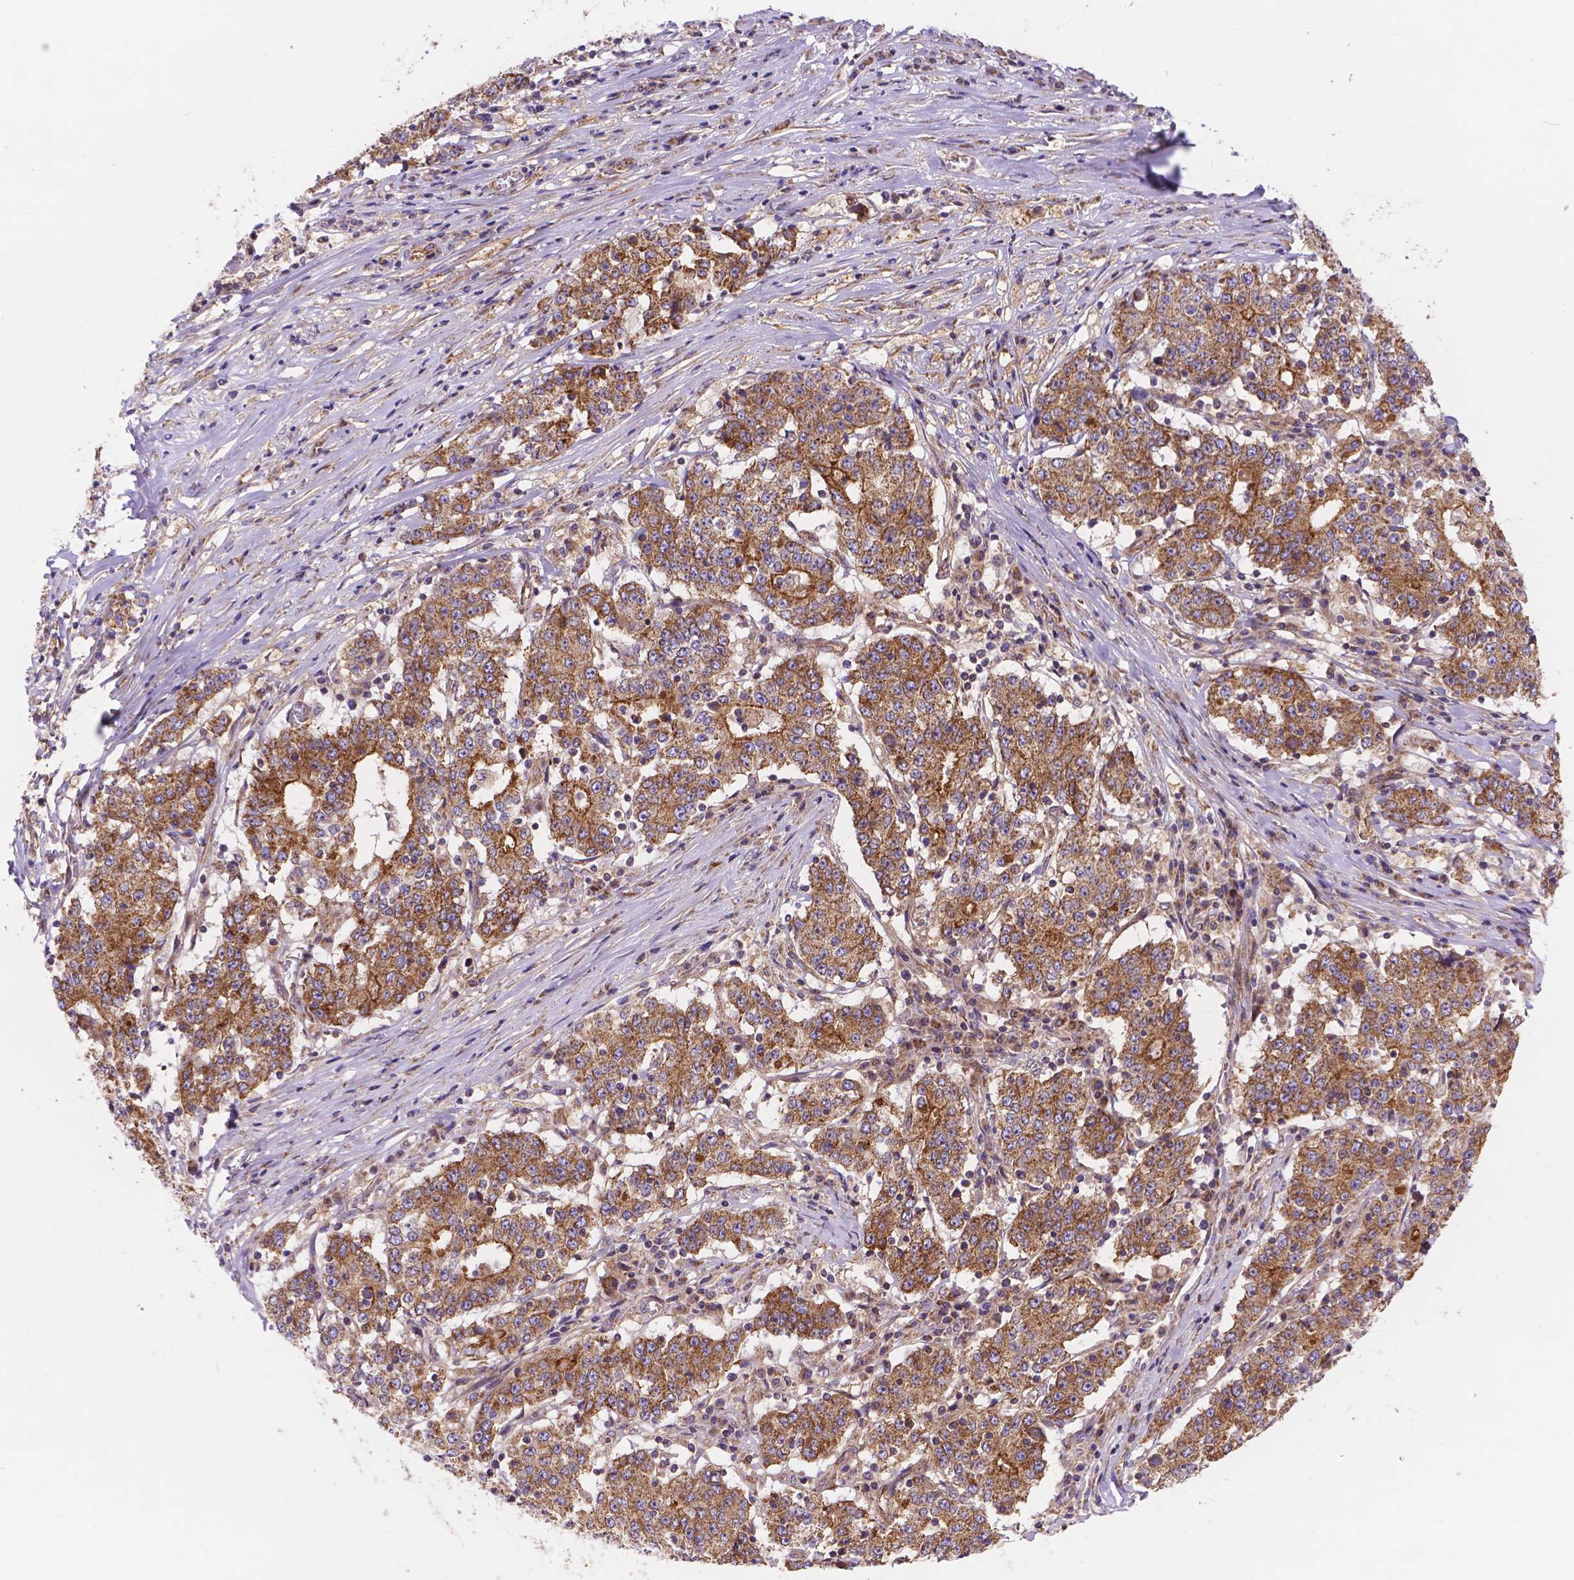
{"staining": {"intensity": "moderate", "quantity": ">75%", "location": "cytoplasmic/membranous"}, "tissue": "stomach cancer", "cell_type": "Tumor cells", "image_type": "cancer", "snomed": [{"axis": "morphology", "description": "Adenocarcinoma, NOS"}, {"axis": "topography", "description": "Stomach"}], "caption": "Stomach adenocarcinoma stained with DAB (3,3'-diaminobenzidine) IHC shows medium levels of moderate cytoplasmic/membranous expression in approximately >75% of tumor cells. The staining was performed using DAB (3,3'-diaminobenzidine), with brown indicating positive protein expression. Nuclei are stained blue with hematoxylin.", "gene": "AK3", "patient": {"sex": "male", "age": 59}}